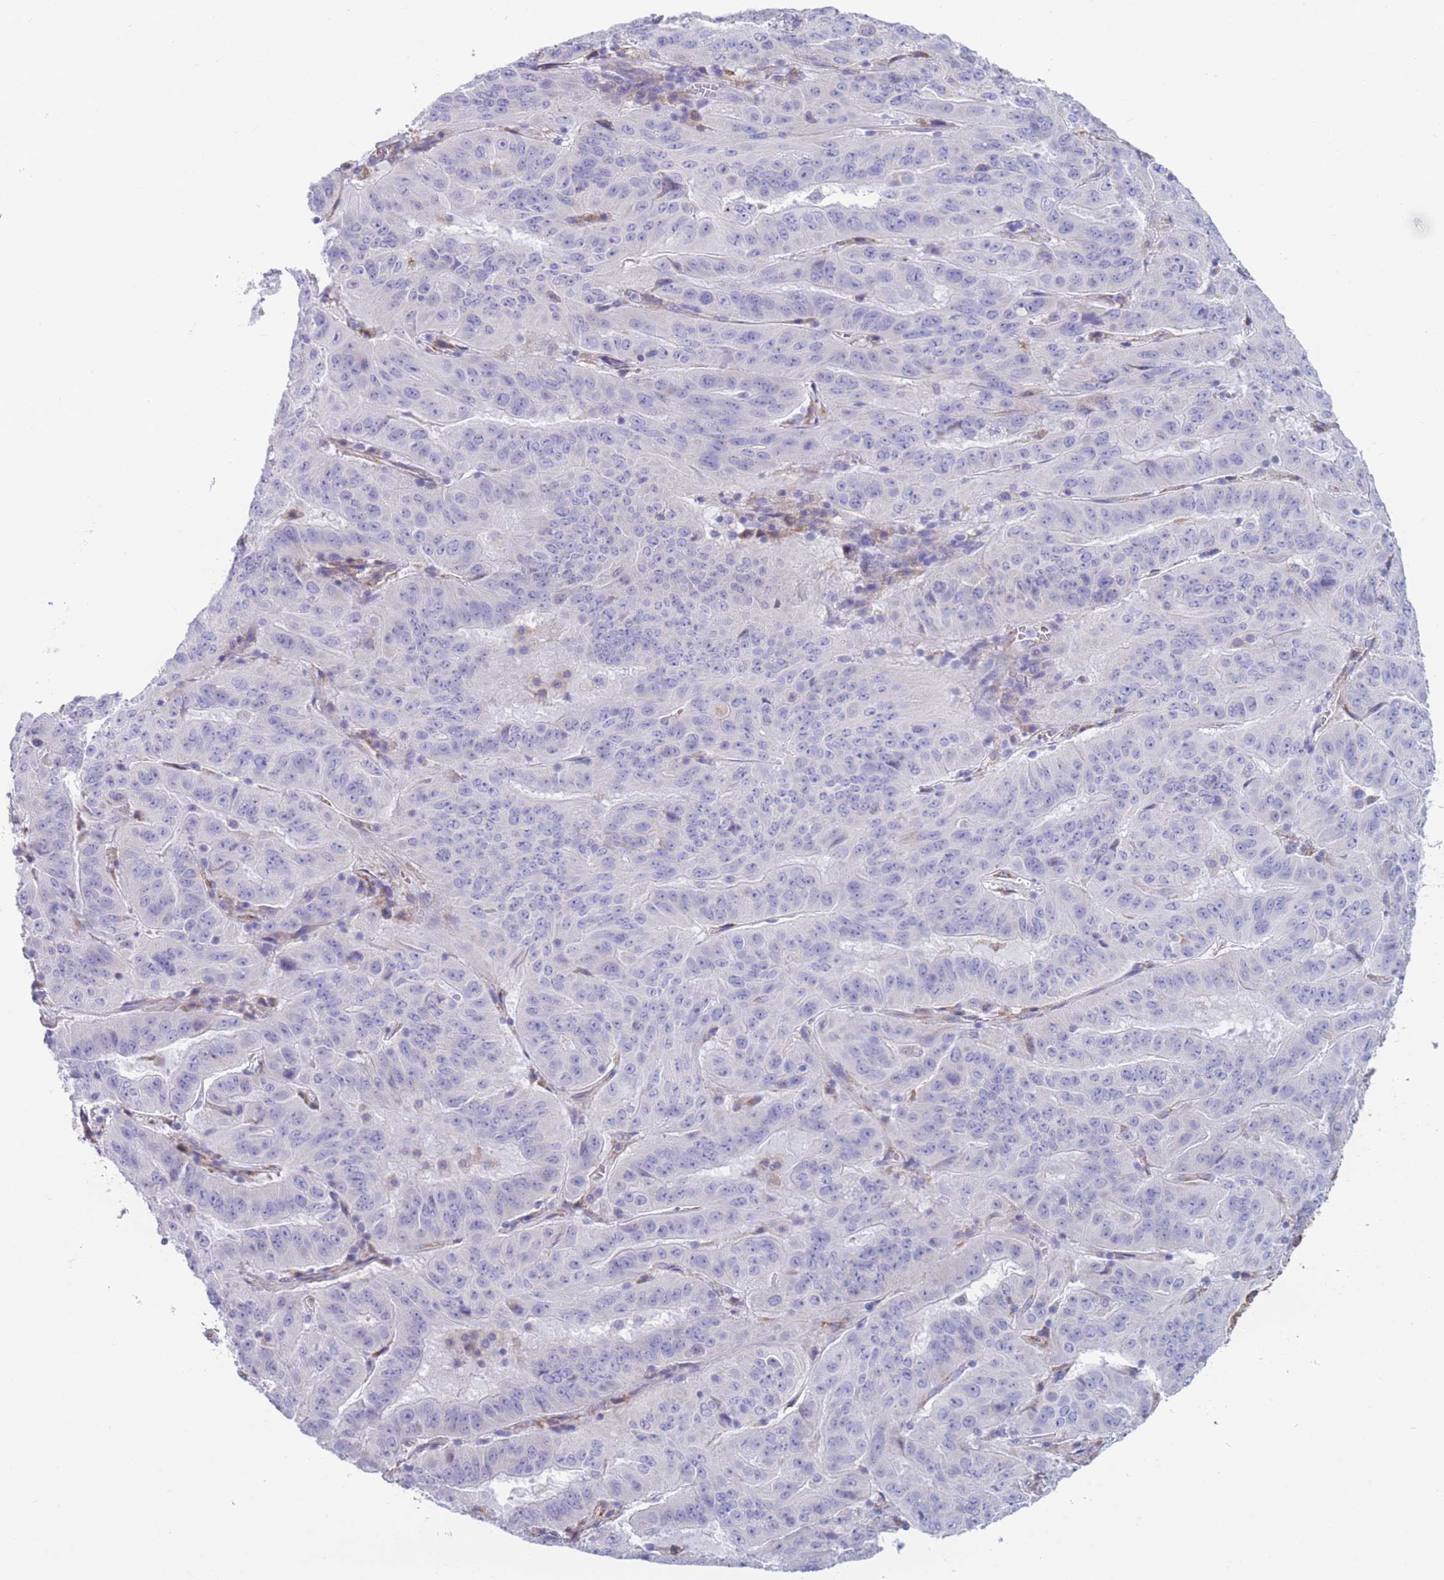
{"staining": {"intensity": "negative", "quantity": "none", "location": "none"}, "tissue": "pancreatic cancer", "cell_type": "Tumor cells", "image_type": "cancer", "snomed": [{"axis": "morphology", "description": "Adenocarcinoma, NOS"}, {"axis": "topography", "description": "Pancreas"}], "caption": "An immunohistochemistry micrograph of pancreatic cancer is shown. There is no staining in tumor cells of pancreatic cancer.", "gene": "XKR8", "patient": {"sex": "male", "age": 63}}